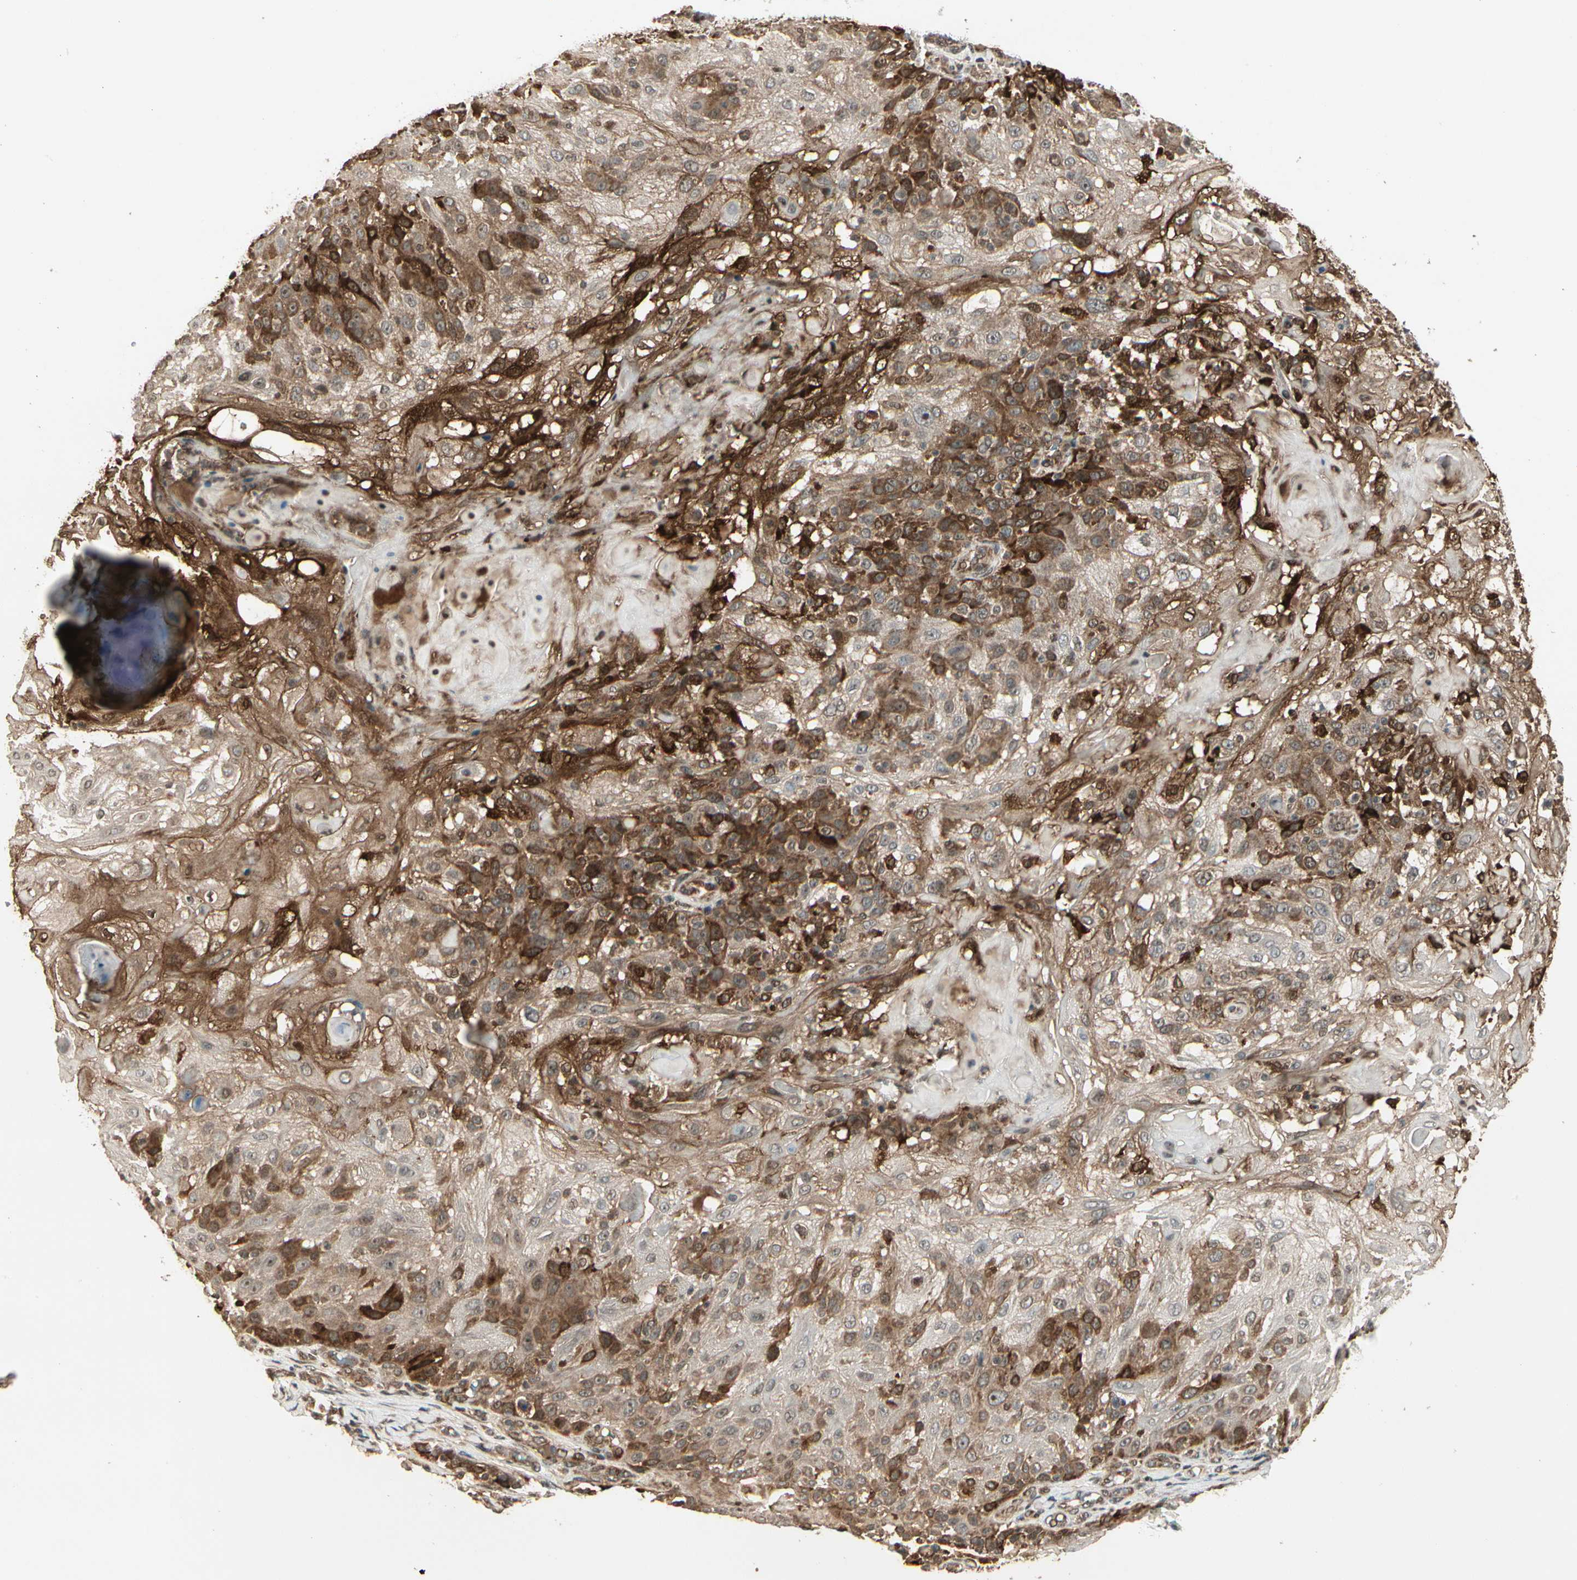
{"staining": {"intensity": "strong", "quantity": "25%-75%", "location": "cytoplasmic/membranous"}, "tissue": "skin cancer", "cell_type": "Tumor cells", "image_type": "cancer", "snomed": [{"axis": "morphology", "description": "Normal tissue, NOS"}, {"axis": "morphology", "description": "Squamous cell carcinoma, NOS"}, {"axis": "topography", "description": "Skin"}], "caption": "Human skin squamous cell carcinoma stained with a protein marker displays strong staining in tumor cells.", "gene": "GLUL", "patient": {"sex": "female", "age": 83}}